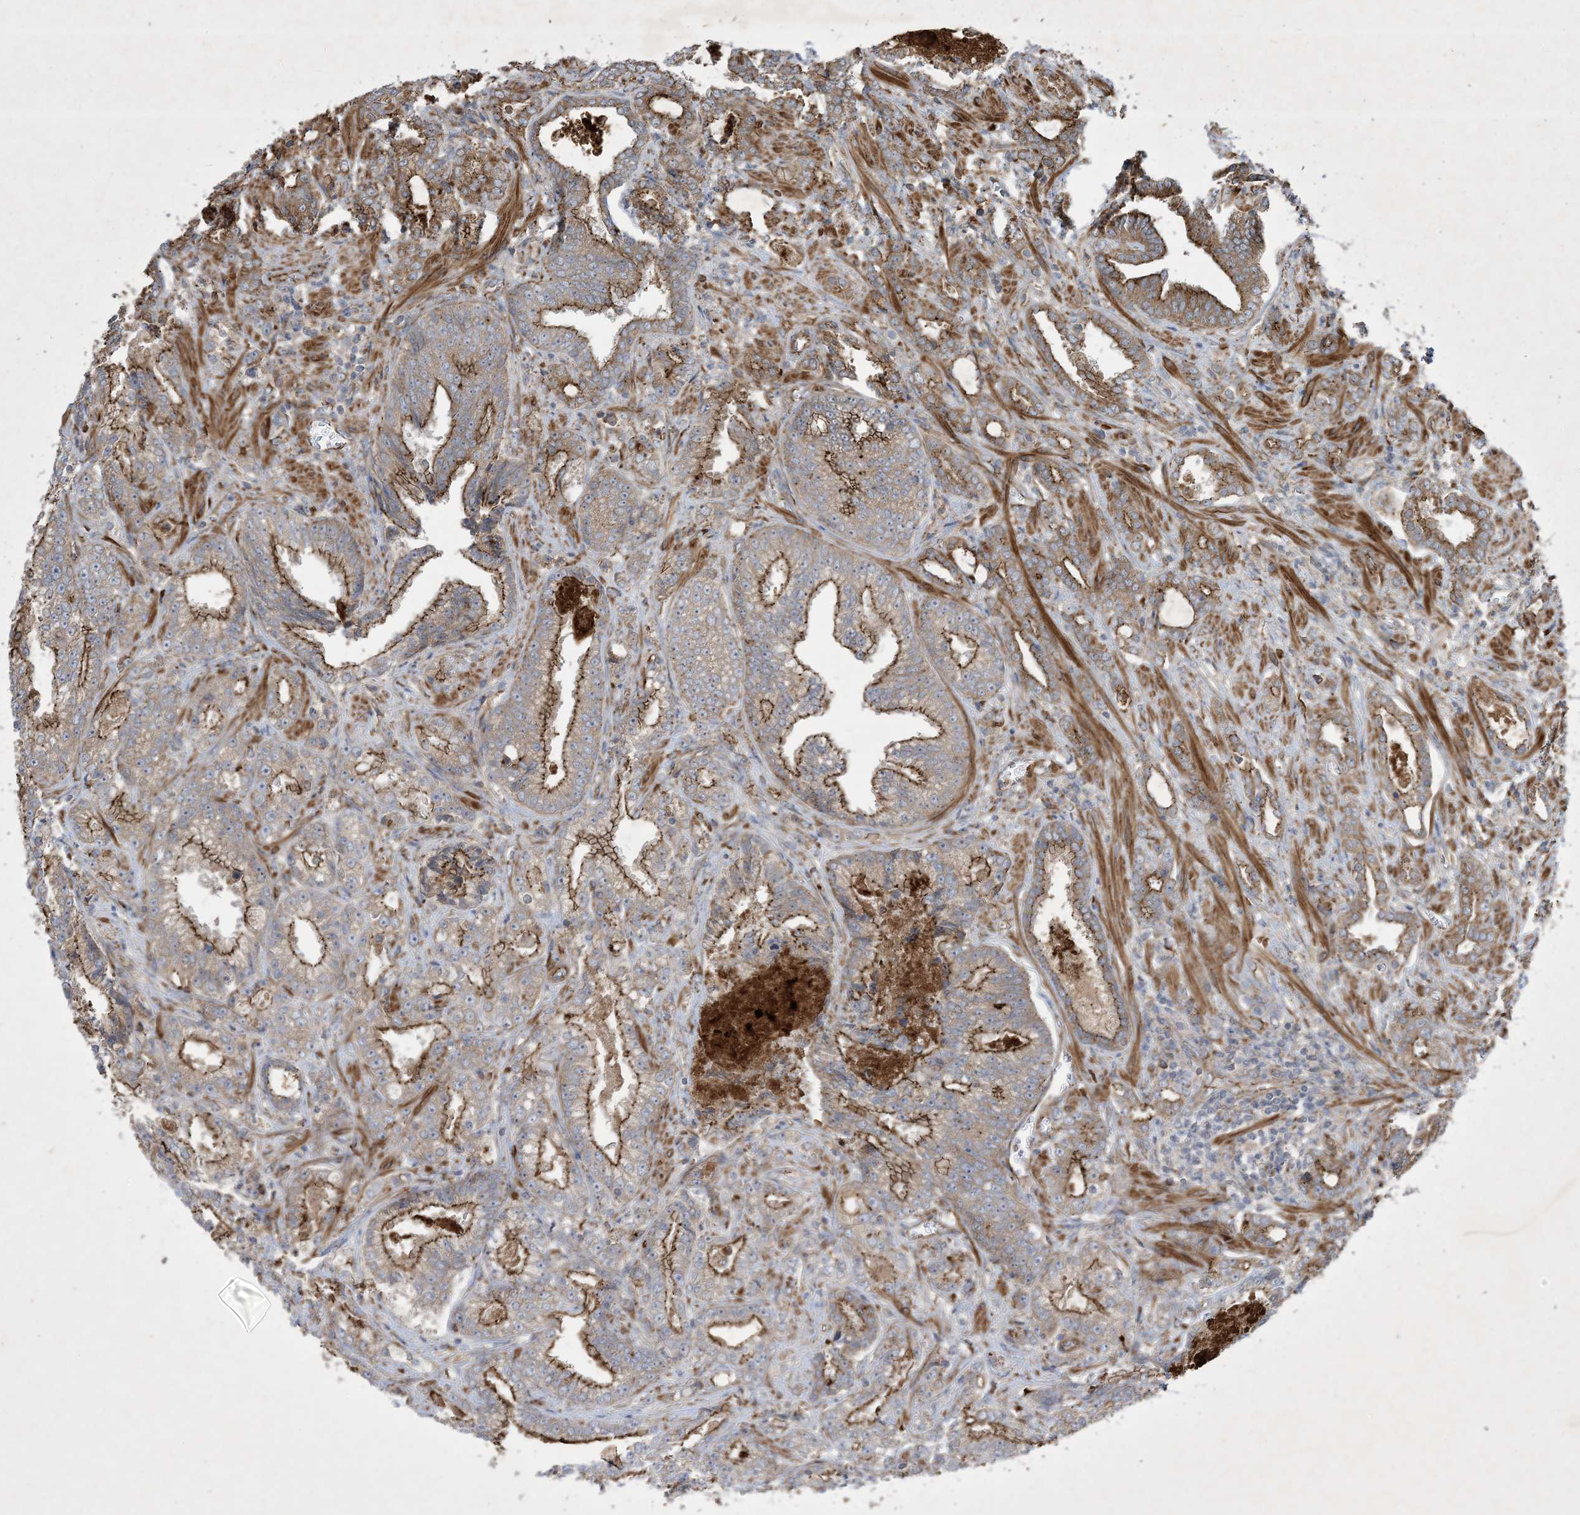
{"staining": {"intensity": "moderate", "quantity": ">75%", "location": "cytoplasmic/membranous"}, "tissue": "prostate cancer", "cell_type": "Tumor cells", "image_type": "cancer", "snomed": [{"axis": "morphology", "description": "Adenocarcinoma, High grade"}, {"axis": "topography", "description": "Prostate and seminal vesicle, NOS"}], "caption": "There is medium levels of moderate cytoplasmic/membranous expression in tumor cells of prostate cancer, as demonstrated by immunohistochemical staining (brown color).", "gene": "OTOP1", "patient": {"sex": "male", "age": 67}}